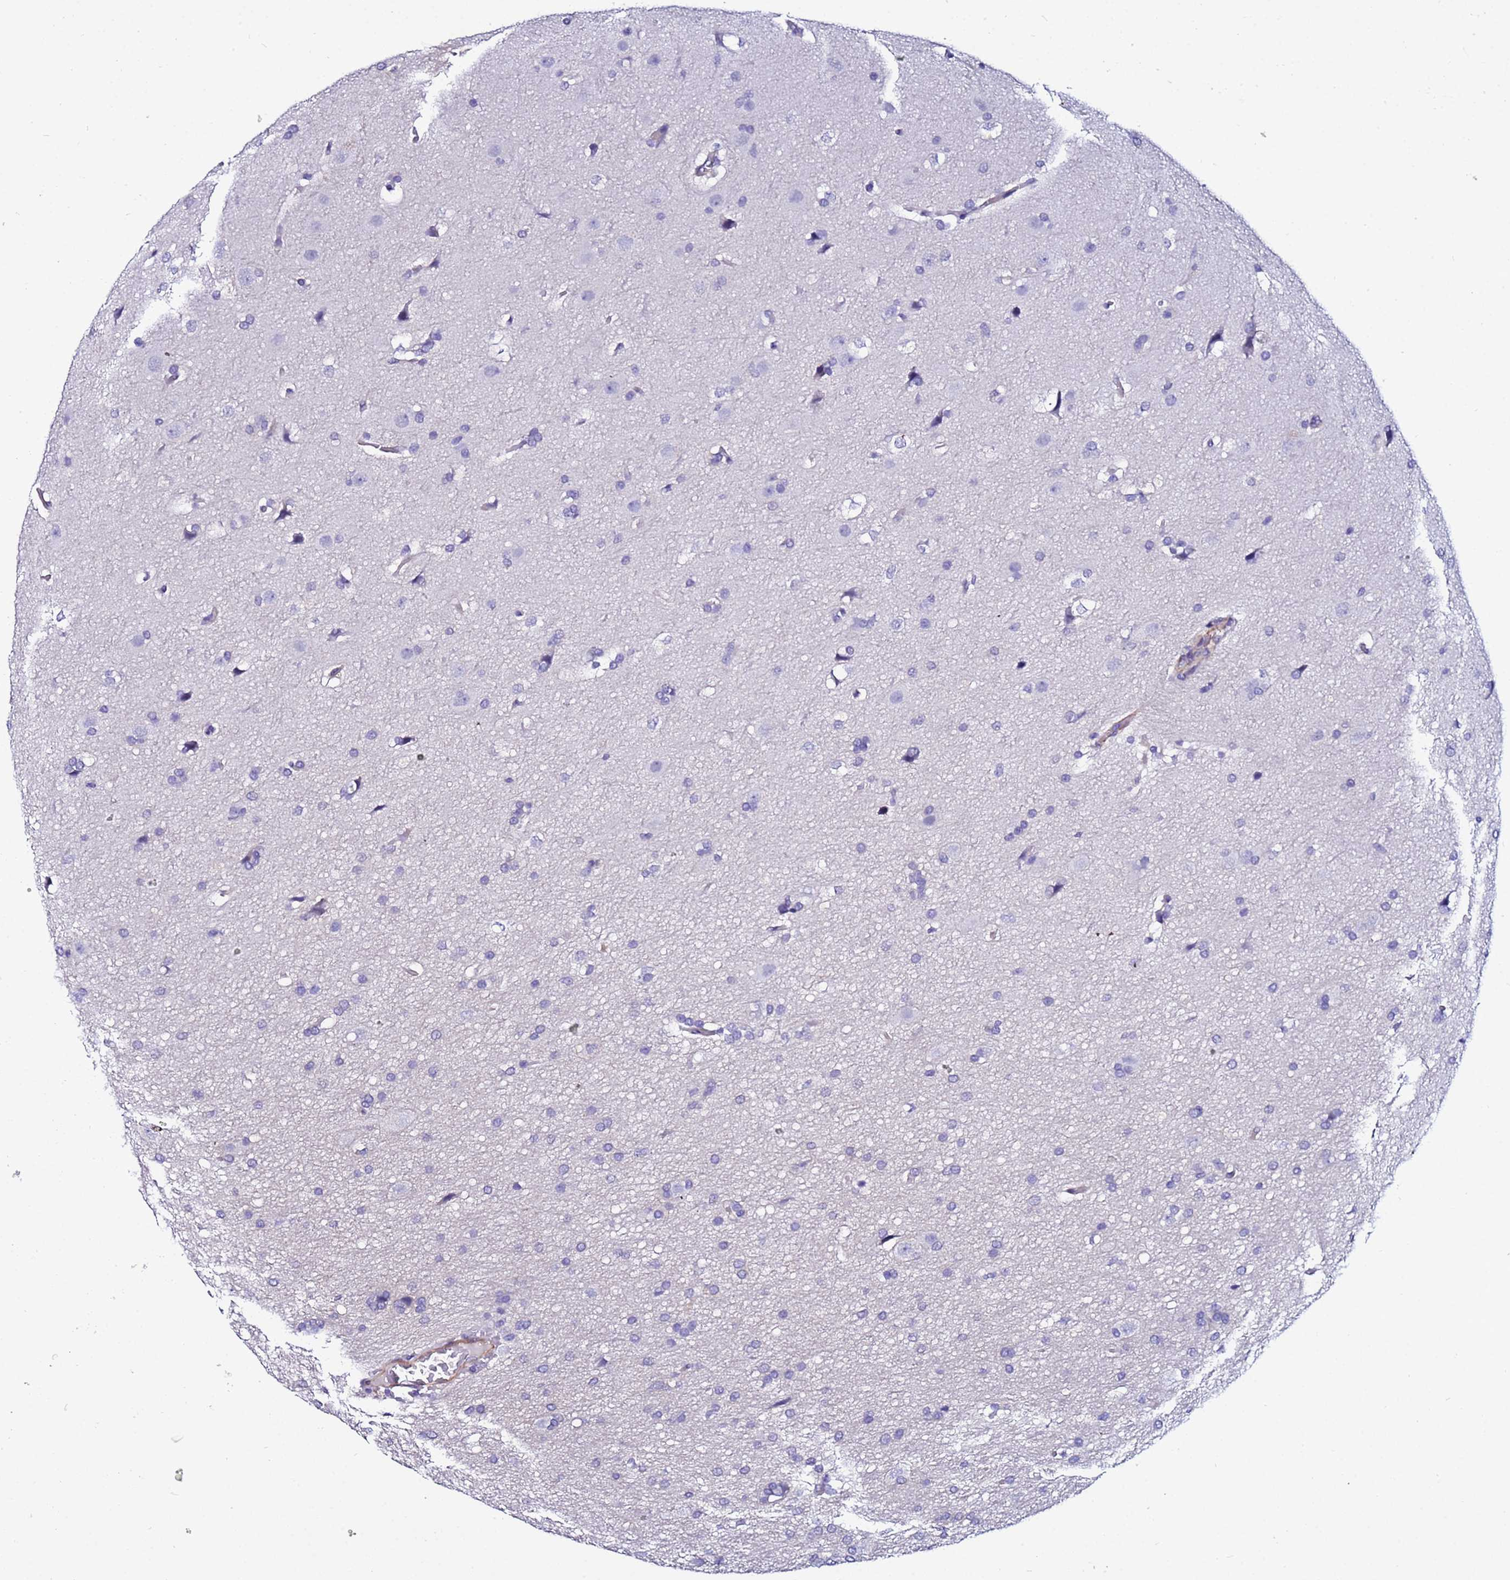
{"staining": {"intensity": "negative", "quantity": "none", "location": "none"}, "tissue": "glioma", "cell_type": "Tumor cells", "image_type": "cancer", "snomed": [{"axis": "morphology", "description": "Glioma, malignant, Low grade"}, {"axis": "topography", "description": "Brain"}], "caption": "This micrograph is of glioma stained with immunohistochemistry (IHC) to label a protein in brown with the nuclei are counter-stained blue. There is no expression in tumor cells.", "gene": "DEFB104A", "patient": {"sex": "female", "age": 37}}